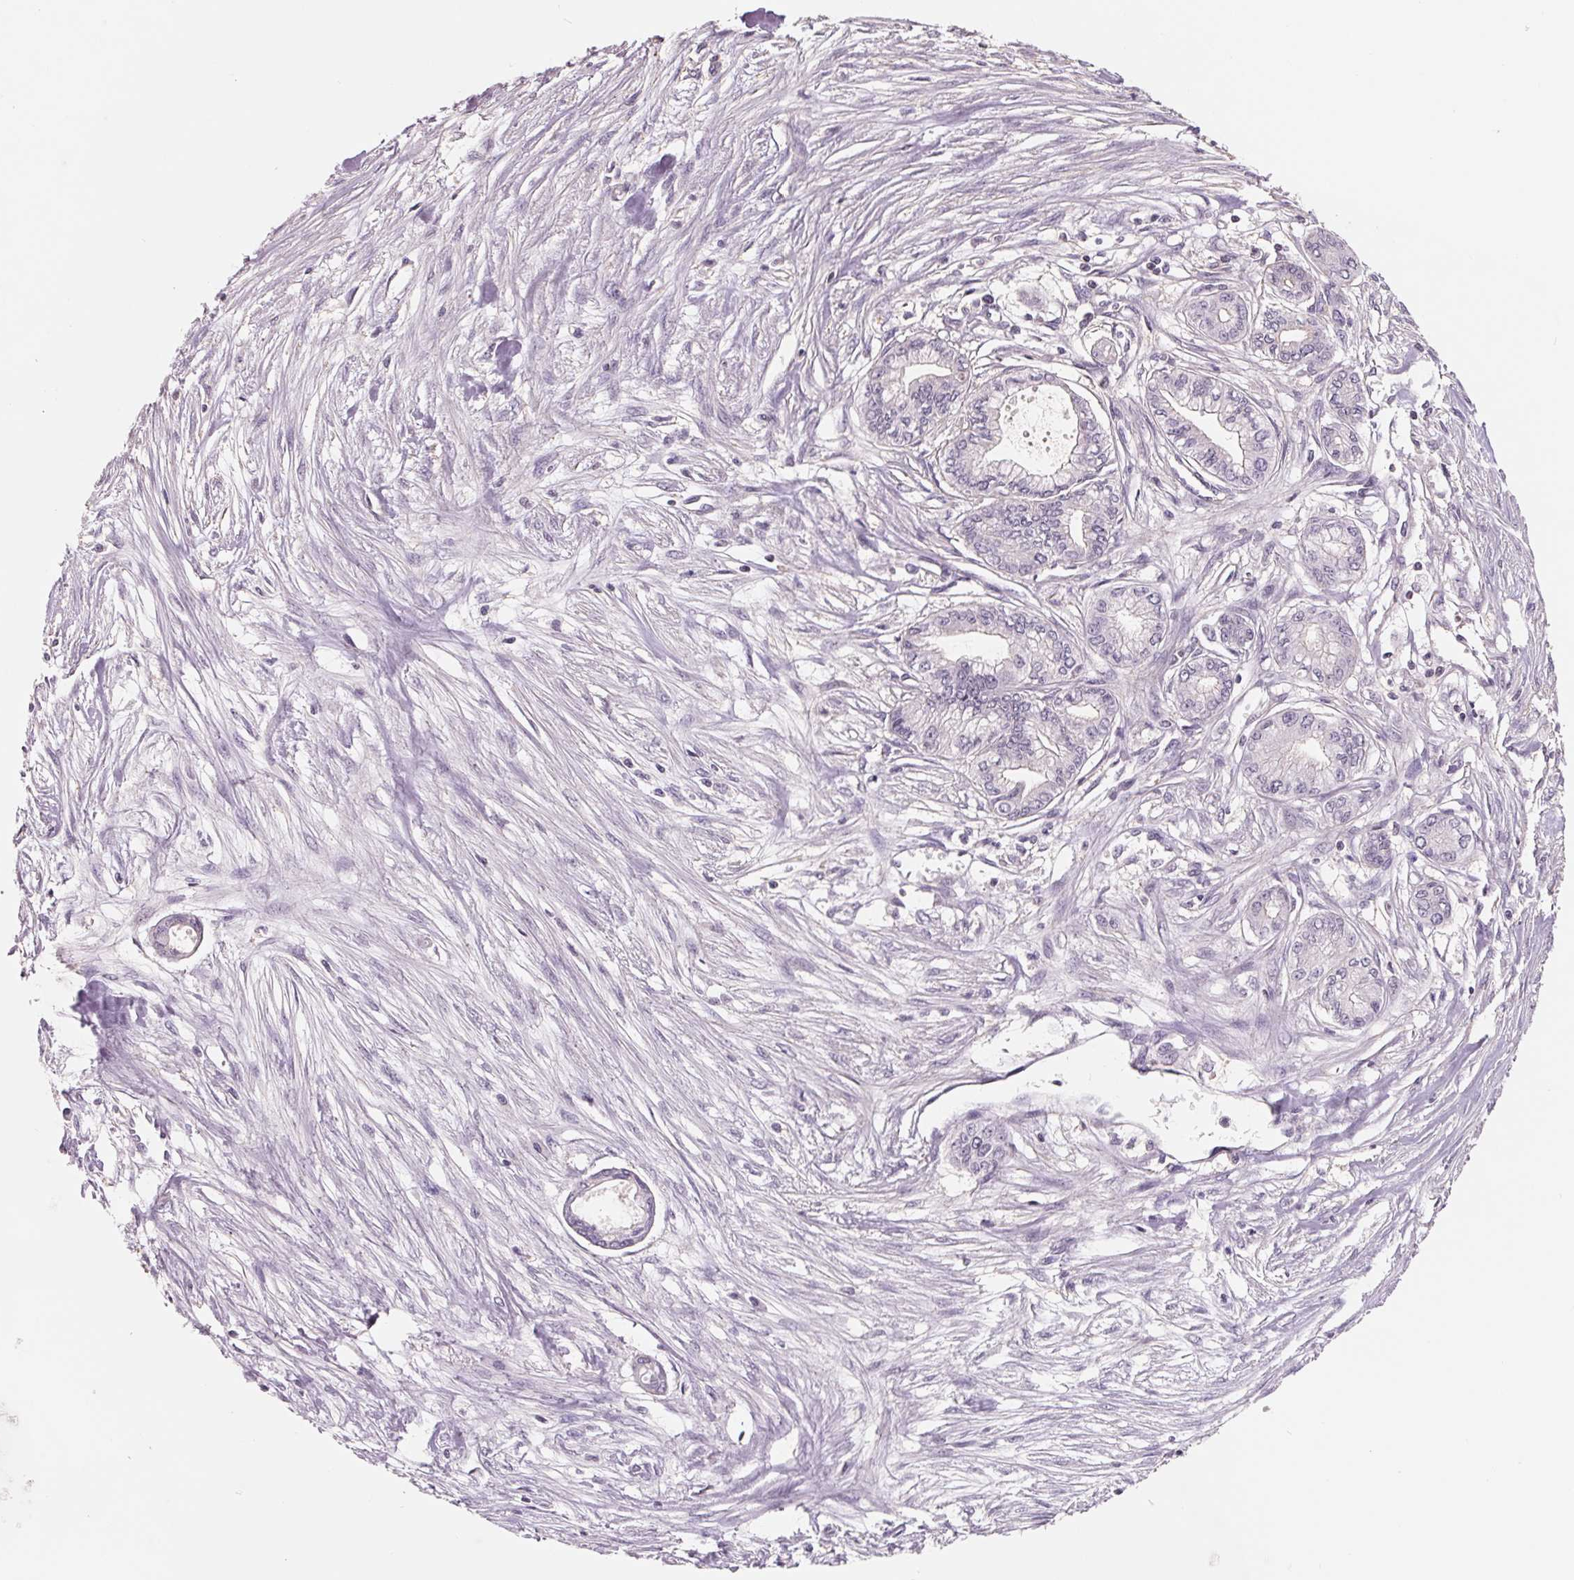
{"staining": {"intensity": "negative", "quantity": "none", "location": "none"}, "tissue": "pancreatic cancer", "cell_type": "Tumor cells", "image_type": "cancer", "snomed": [{"axis": "morphology", "description": "Adenocarcinoma, NOS"}, {"axis": "topography", "description": "Pancreas"}], "caption": "Immunohistochemistry histopathology image of neoplastic tissue: human pancreatic adenocarcinoma stained with DAB (3,3'-diaminobenzidine) shows no significant protein staining in tumor cells. (Stains: DAB IHC with hematoxylin counter stain, Microscopy: brightfield microscopy at high magnification).", "gene": "FTCD", "patient": {"sex": "female", "age": 68}}